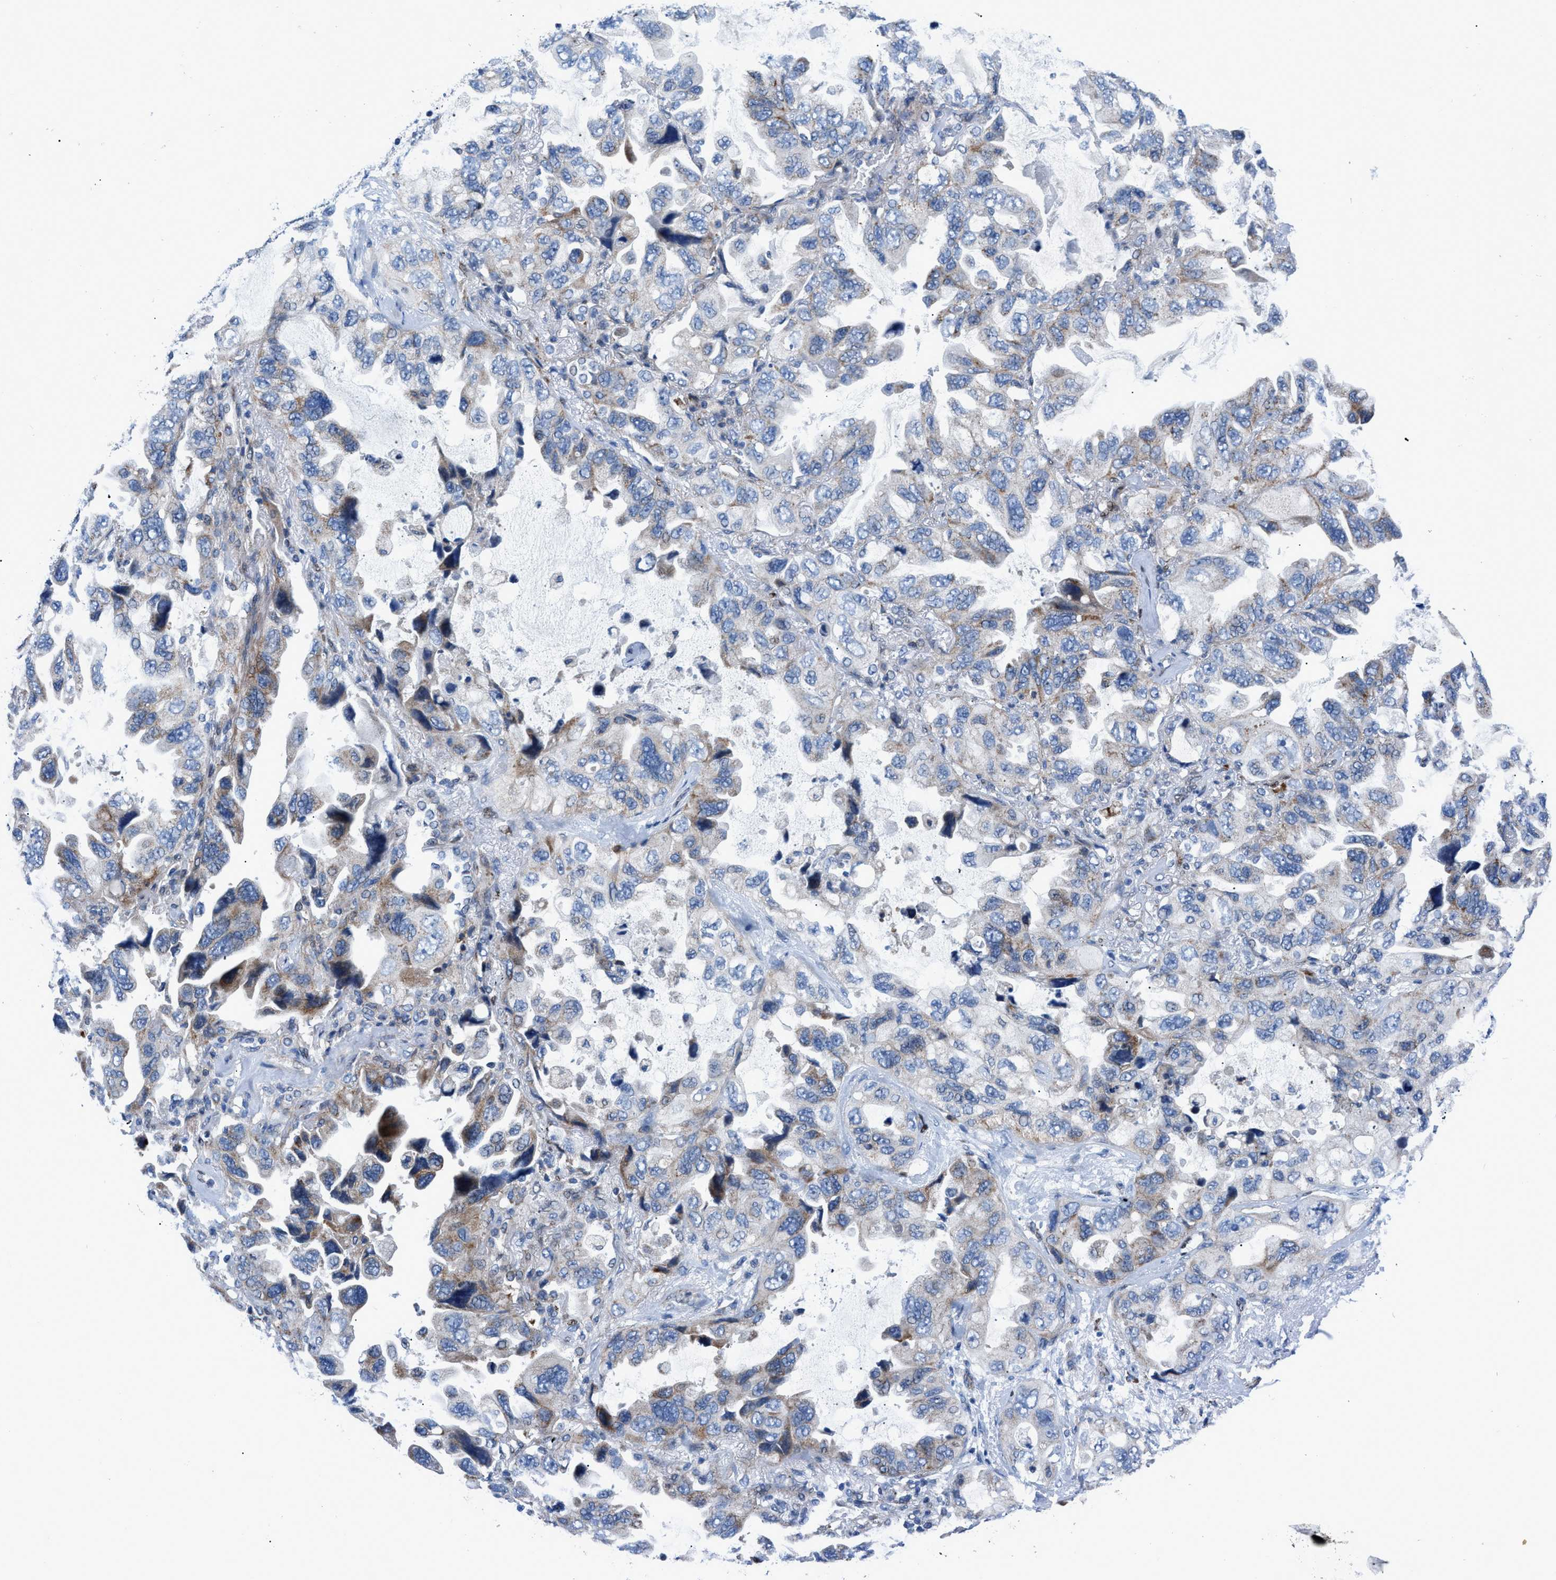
{"staining": {"intensity": "moderate", "quantity": "<25%", "location": "cytoplasmic/membranous"}, "tissue": "lung cancer", "cell_type": "Tumor cells", "image_type": "cancer", "snomed": [{"axis": "morphology", "description": "Squamous cell carcinoma, NOS"}, {"axis": "topography", "description": "Lung"}], "caption": "Lung cancer (squamous cell carcinoma) stained with a protein marker displays moderate staining in tumor cells.", "gene": "LMO2", "patient": {"sex": "female", "age": 73}}